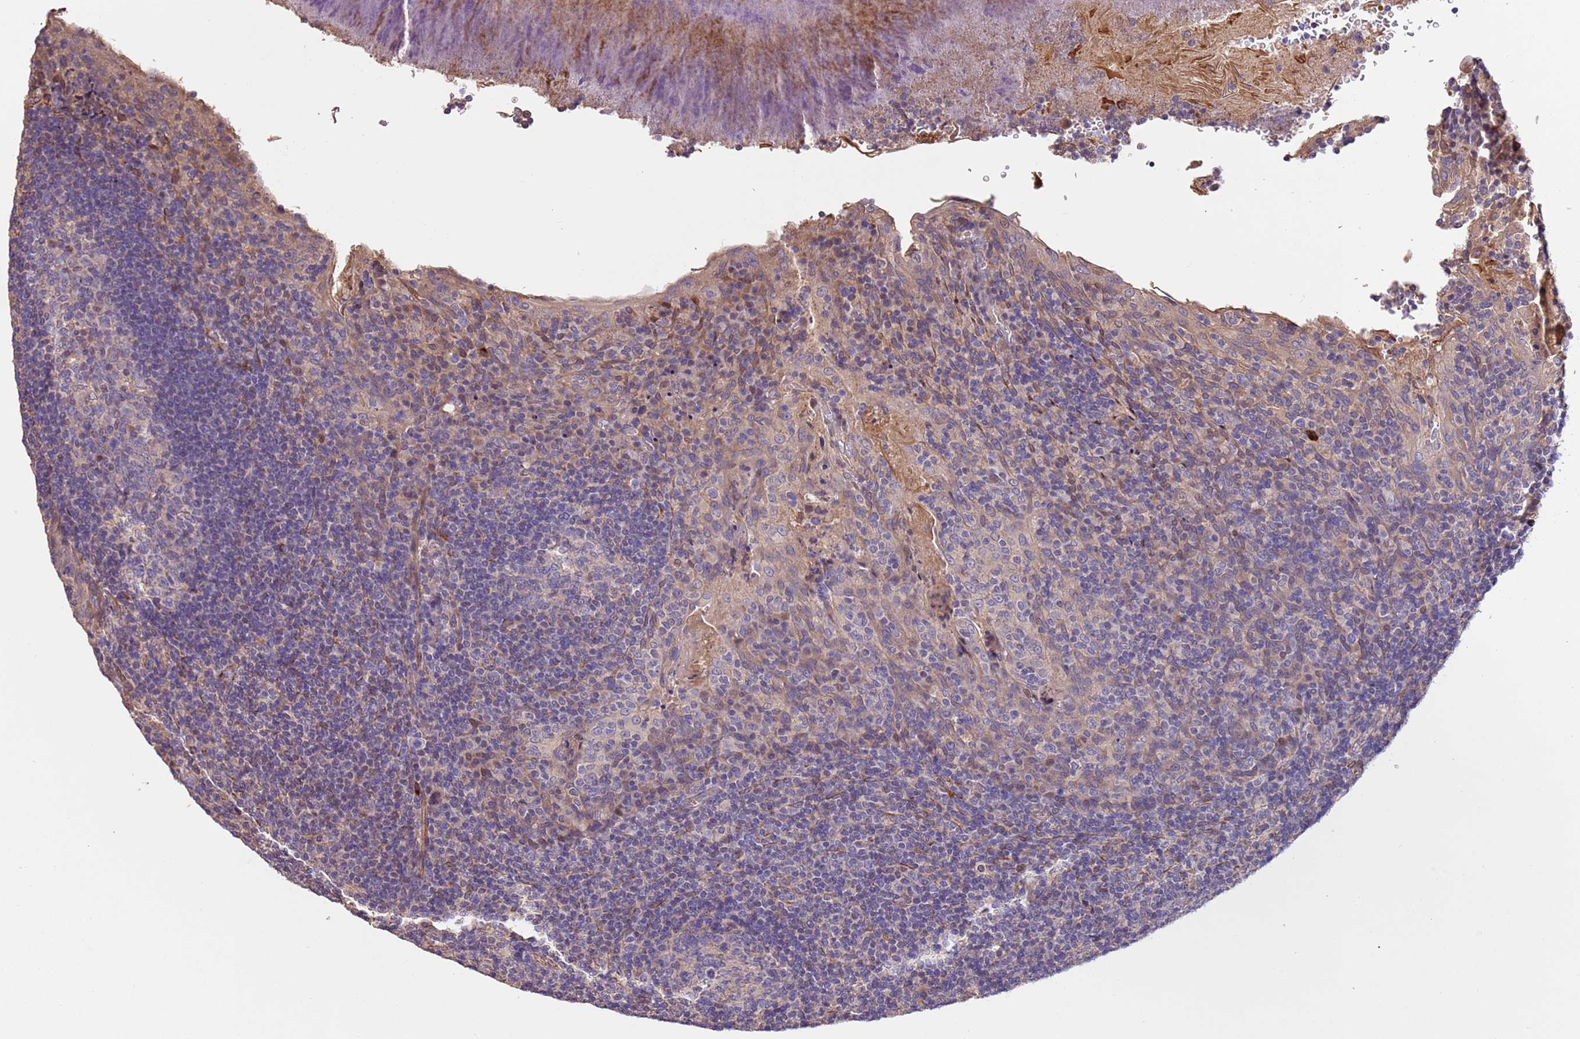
{"staining": {"intensity": "weak", "quantity": "<25%", "location": "cytoplasmic/membranous"}, "tissue": "tonsil", "cell_type": "Germinal center cells", "image_type": "normal", "snomed": [{"axis": "morphology", "description": "Normal tissue, NOS"}, {"axis": "topography", "description": "Tonsil"}], "caption": "Human tonsil stained for a protein using IHC displays no expression in germinal center cells.", "gene": "FAM89B", "patient": {"sex": "male", "age": 17}}